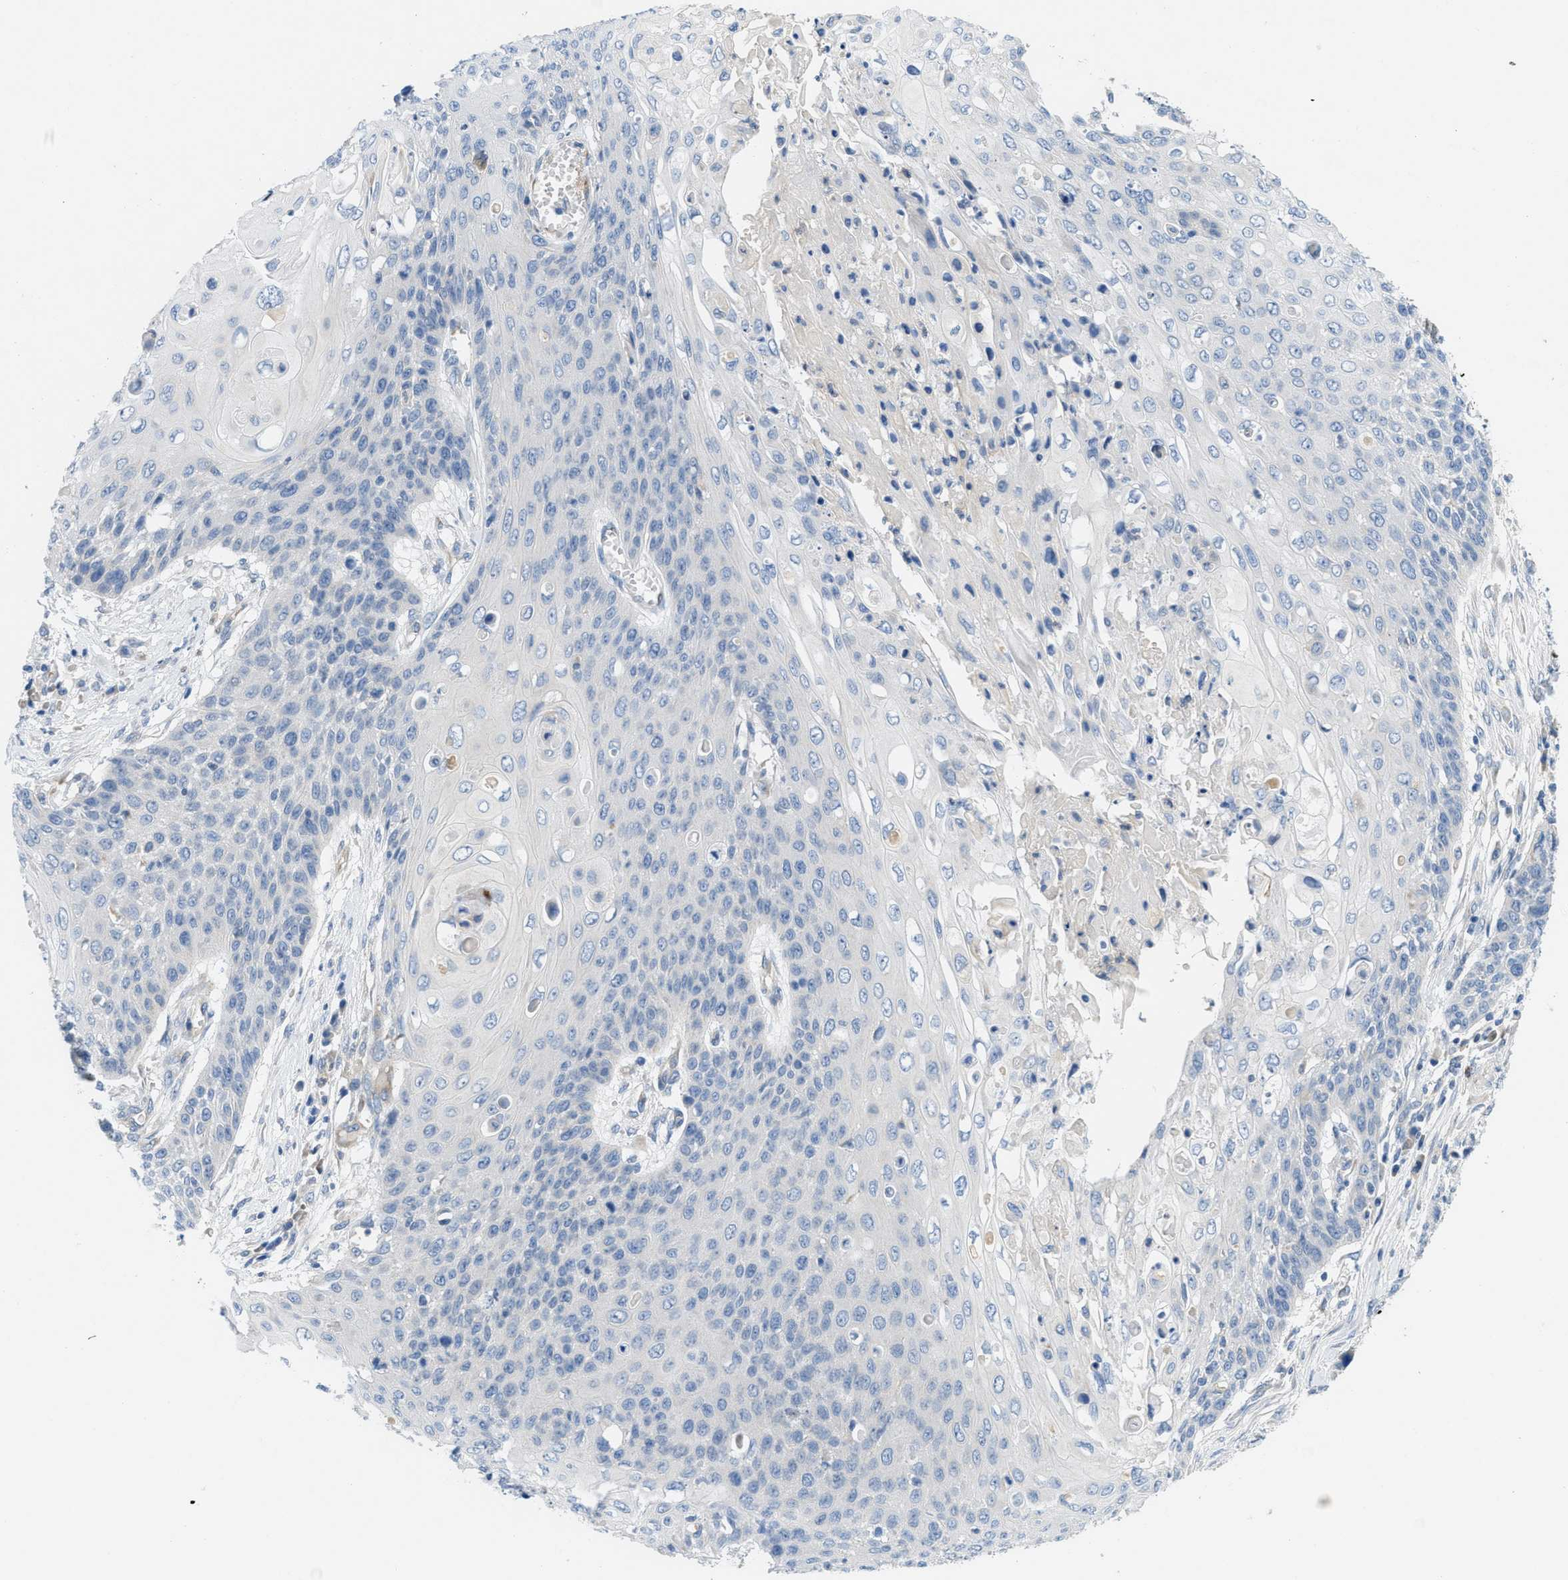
{"staining": {"intensity": "negative", "quantity": "none", "location": "none"}, "tissue": "cervical cancer", "cell_type": "Tumor cells", "image_type": "cancer", "snomed": [{"axis": "morphology", "description": "Squamous cell carcinoma, NOS"}, {"axis": "topography", "description": "Cervix"}], "caption": "Tumor cells are negative for protein expression in human cervical cancer (squamous cell carcinoma).", "gene": "PGR", "patient": {"sex": "female", "age": 39}}